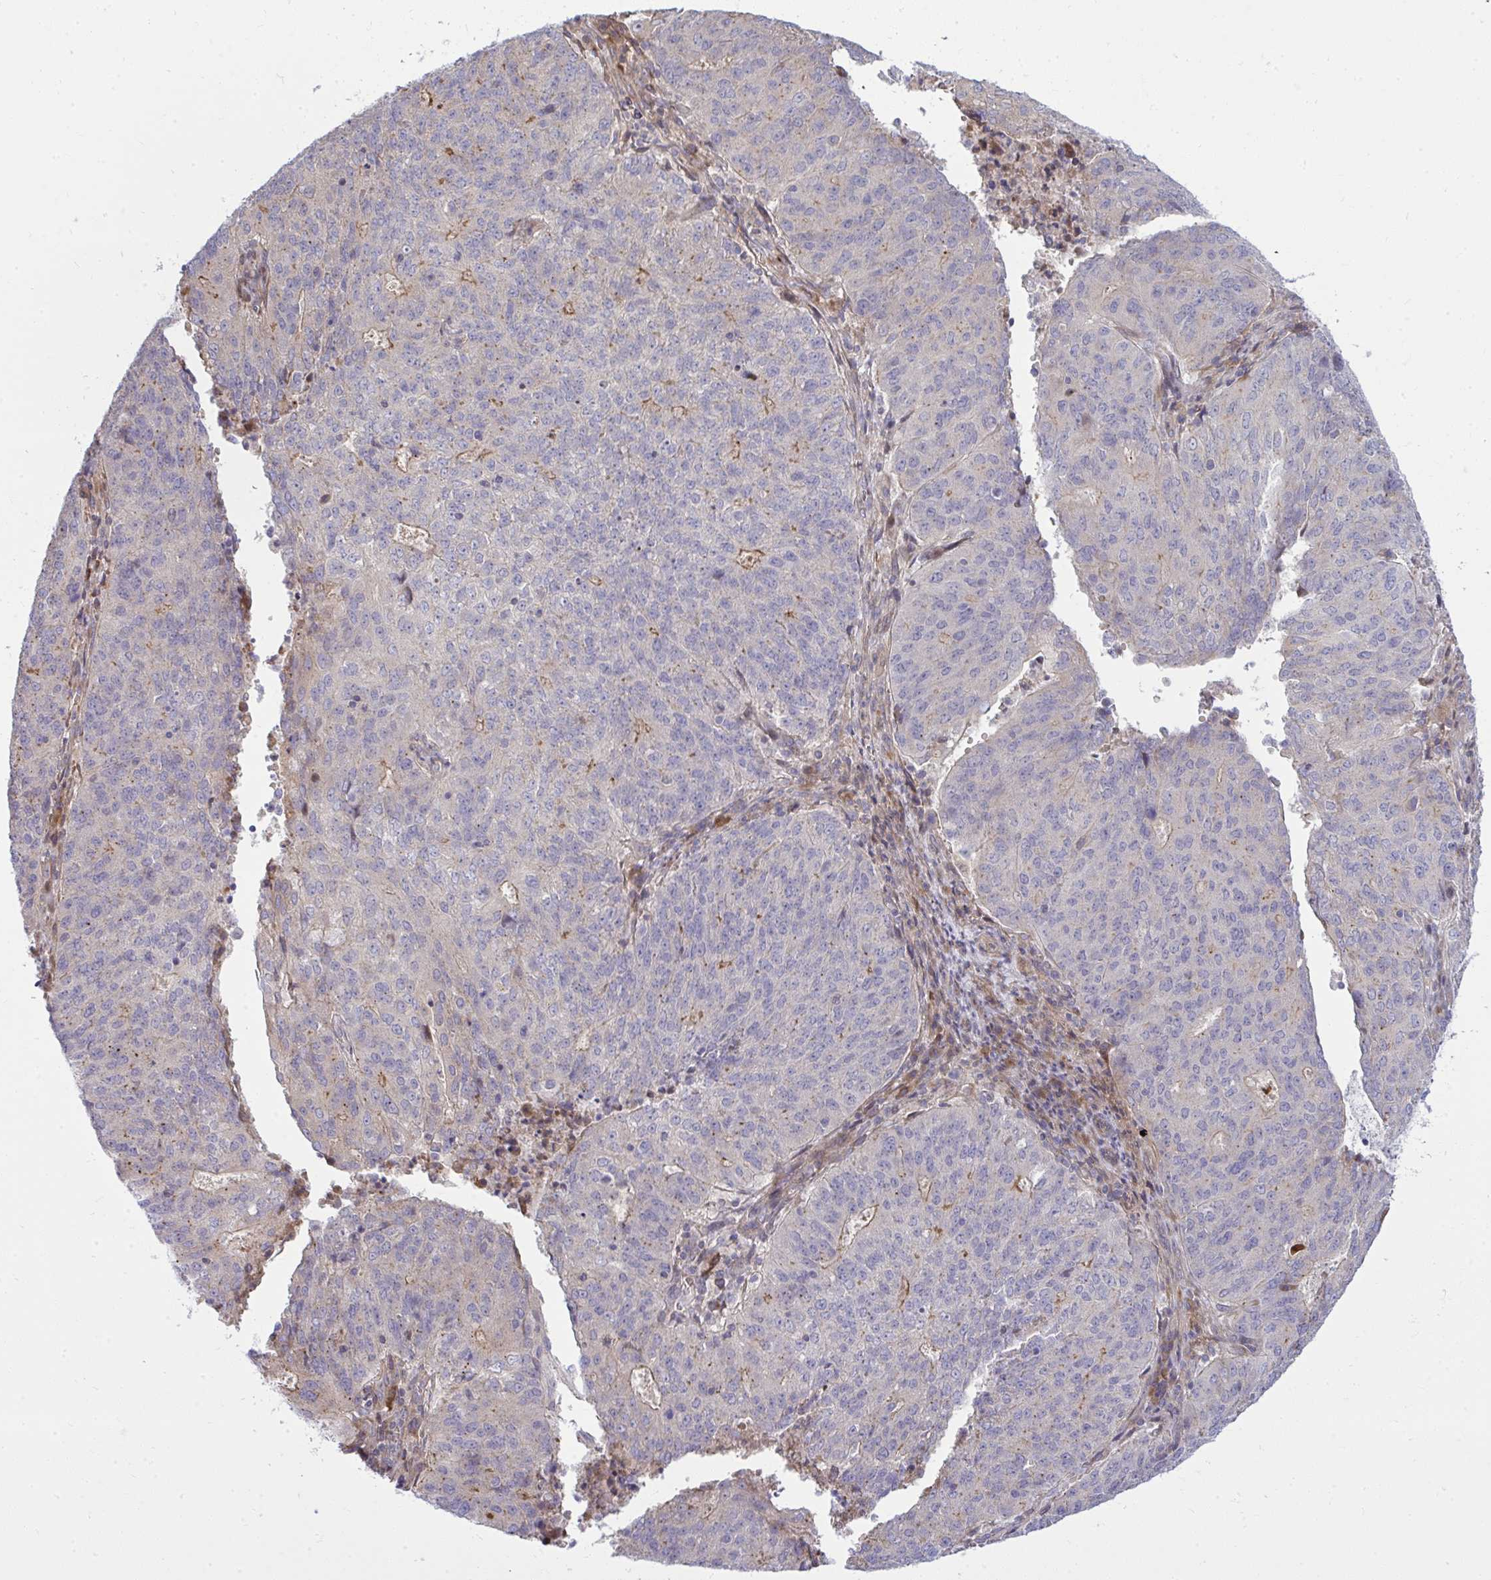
{"staining": {"intensity": "moderate", "quantity": "<25%", "location": "cytoplasmic/membranous"}, "tissue": "endometrial cancer", "cell_type": "Tumor cells", "image_type": "cancer", "snomed": [{"axis": "morphology", "description": "Adenocarcinoma, NOS"}, {"axis": "topography", "description": "Endometrium"}], "caption": "Immunohistochemistry (IHC) photomicrograph of human endometrial adenocarcinoma stained for a protein (brown), which demonstrates low levels of moderate cytoplasmic/membranous staining in about <25% of tumor cells.", "gene": "ZSCAN9", "patient": {"sex": "female", "age": 82}}